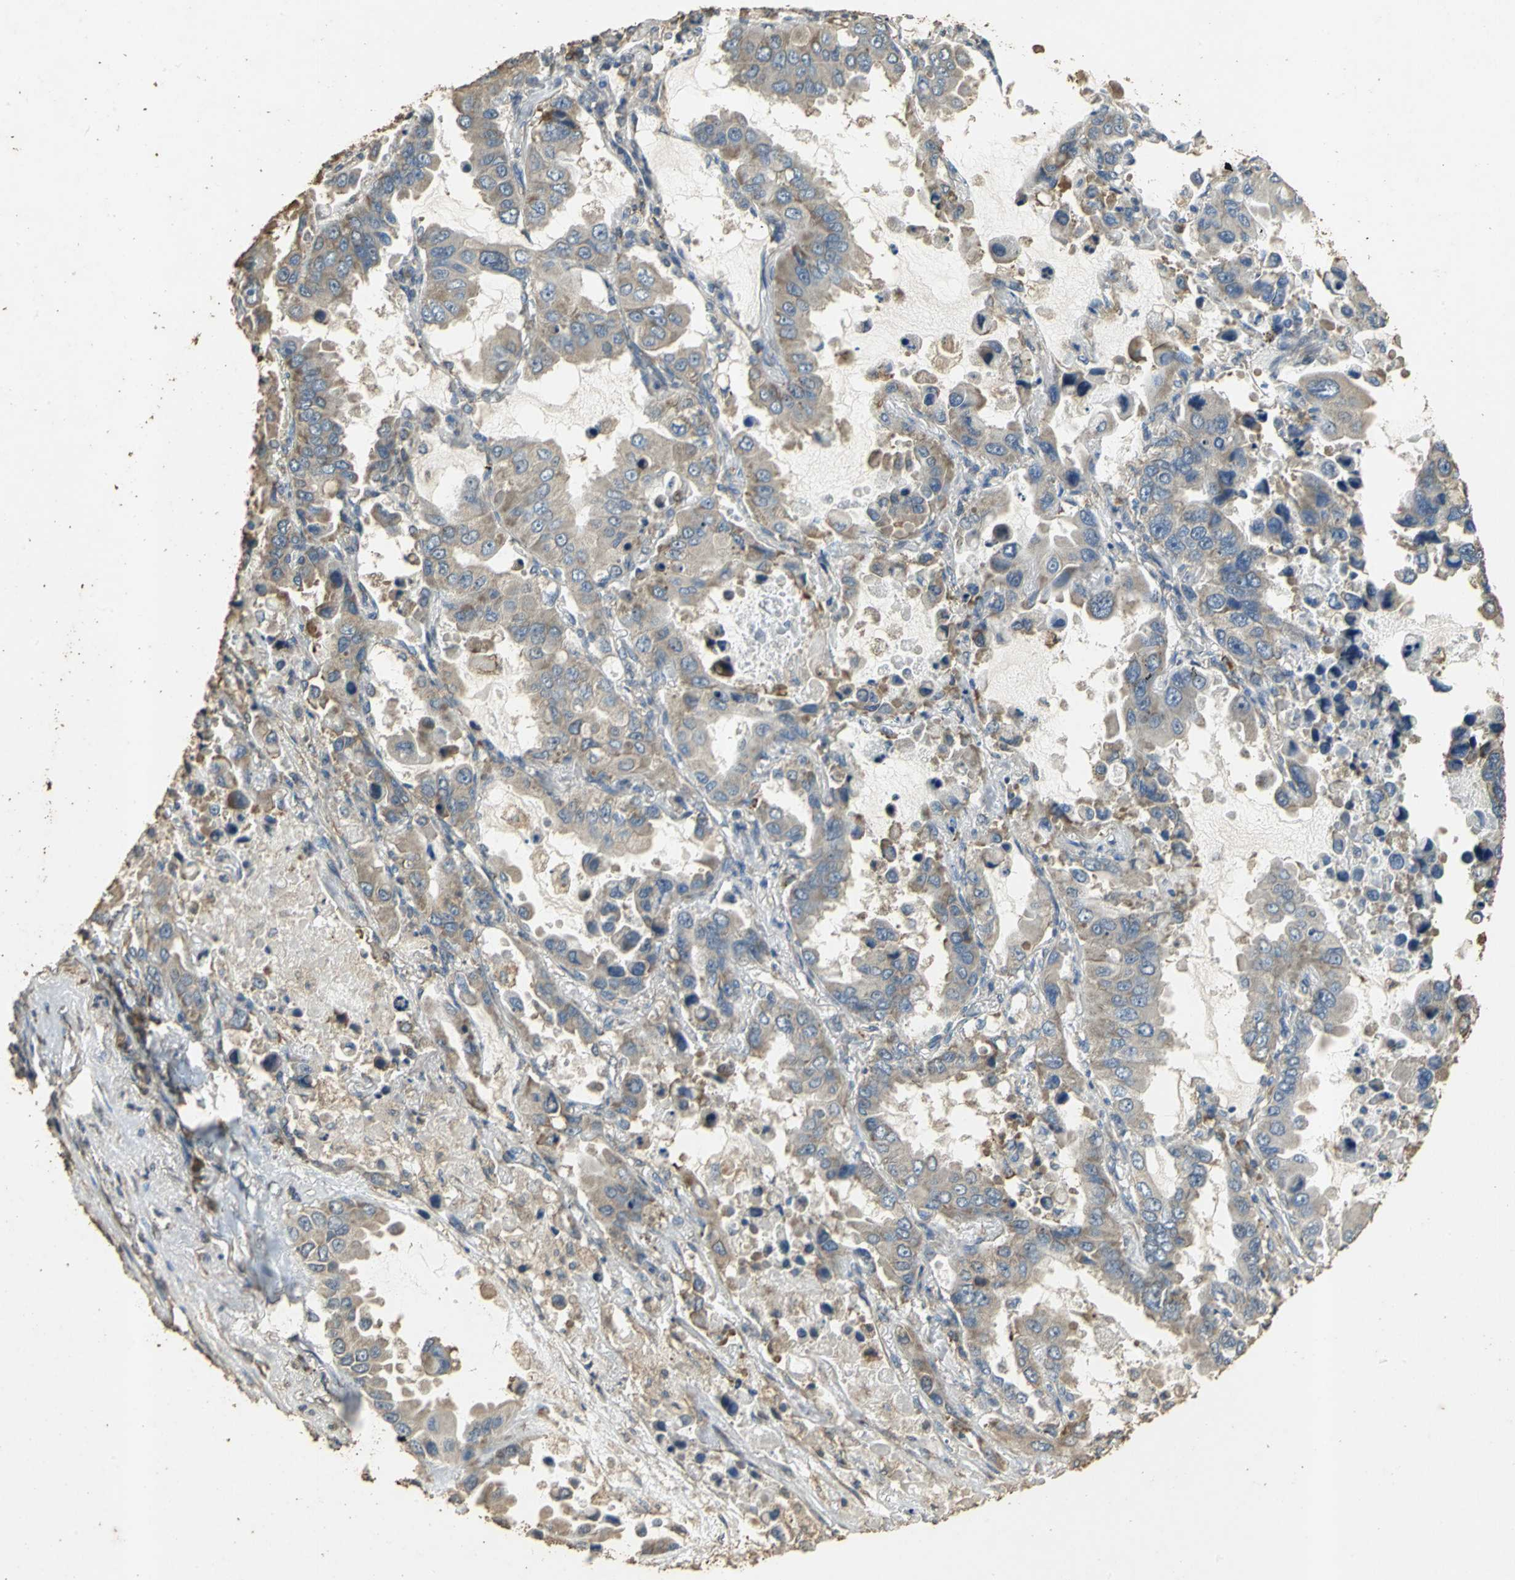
{"staining": {"intensity": "weak", "quantity": "25%-75%", "location": "cytoplasmic/membranous"}, "tissue": "lung cancer", "cell_type": "Tumor cells", "image_type": "cancer", "snomed": [{"axis": "morphology", "description": "Adenocarcinoma, NOS"}, {"axis": "topography", "description": "Lung"}], "caption": "This is an image of IHC staining of lung adenocarcinoma, which shows weak staining in the cytoplasmic/membranous of tumor cells.", "gene": "ACSL4", "patient": {"sex": "male", "age": 64}}